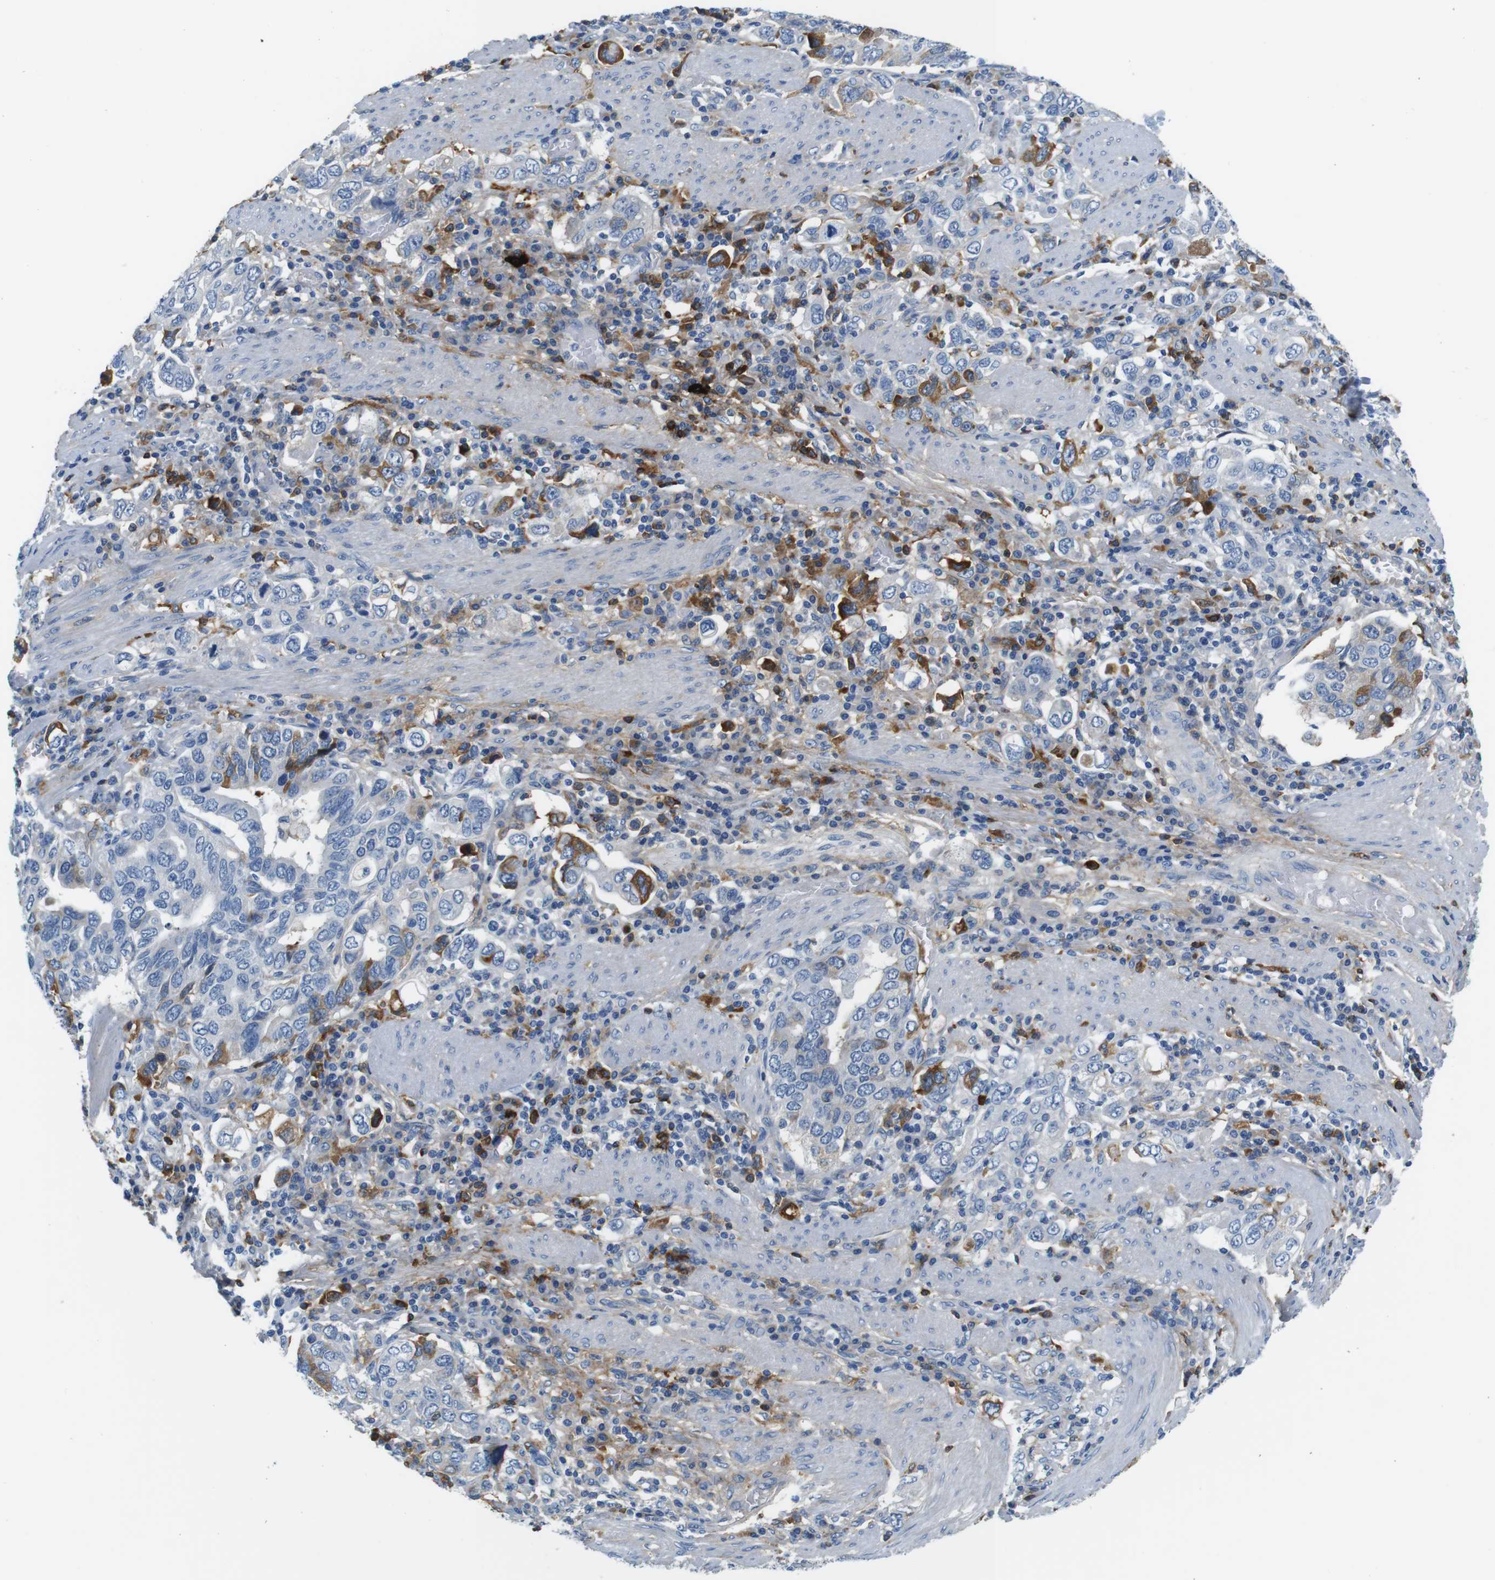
{"staining": {"intensity": "moderate", "quantity": "<25%", "location": "cytoplasmic/membranous"}, "tissue": "stomach cancer", "cell_type": "Tumor cells", "image_type": "cancer", "snomed": [{"axis": "morphology", "description": "Adenocarcinoma, NOS"}, {"axis": "topography", "description": "Stomach, upper"}], "caption": "Moderate cytoplasmic/membranous staining is present in about <25% of tumor cells in stomach cancer (adenocarcinoma).", "gene": "IGHD", "patient": {"sex": "male", "age": 62}}